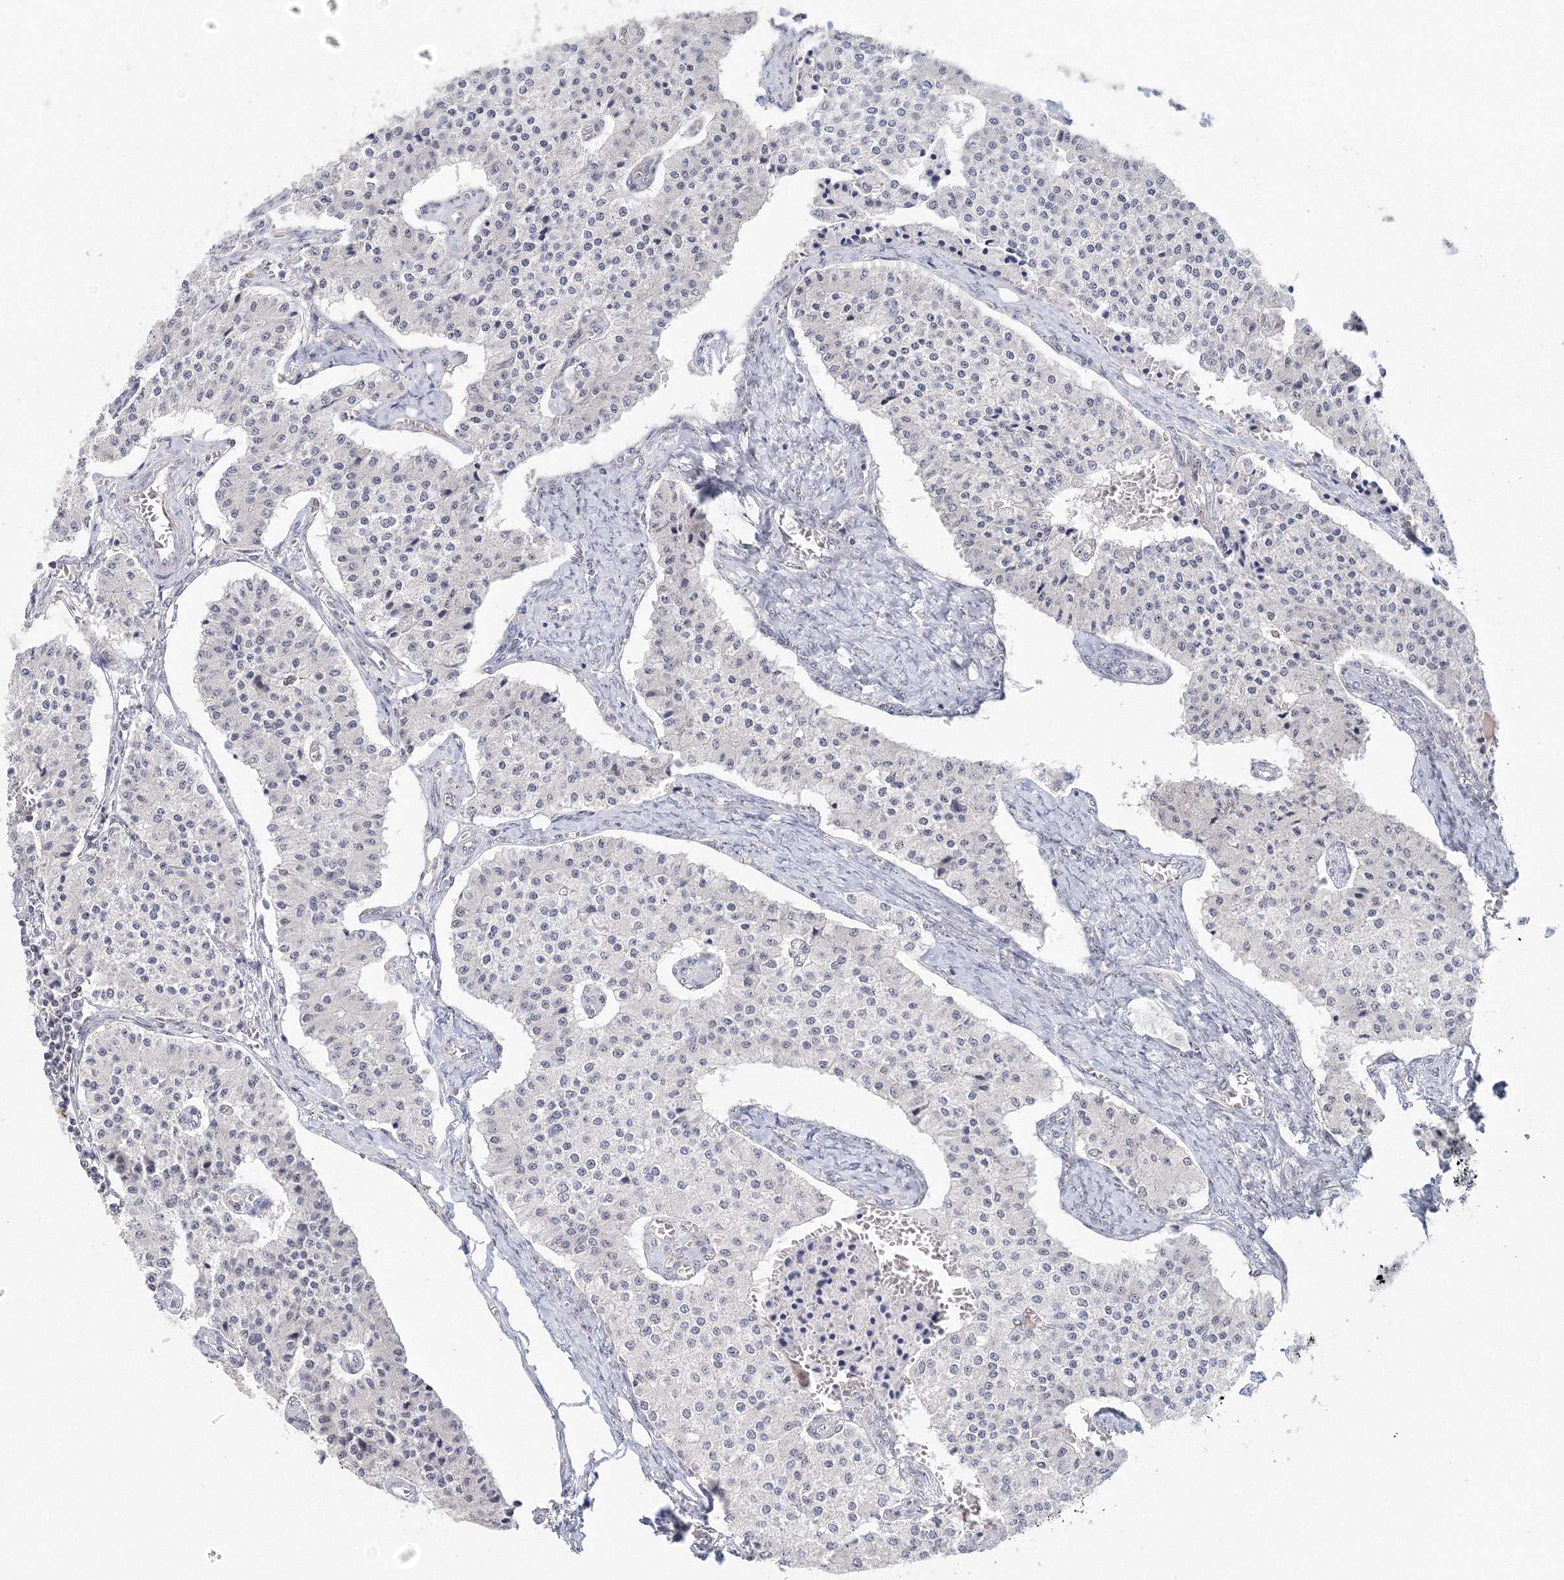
{"staining": {"intensity": "negative", "quantity": "none", "location": "none"}, "tissue": "carcinoid", "cell_type": "Tumor cells", "image_type": "cancer", "snomed": [{"axis": "morphology", "description": "Carcinoid, malignant, NOS"}, {"axis": "topography", "description": "Colon"}], "caption": "DAB (3,3'-diaminobenzidine) immunohistochemical staining of carcinoid reveals no significant expression in tumor cells. Nuclei are stained in blue.", "gene": "SIRT7", "patient": {"sex": "female", "age": 52}}